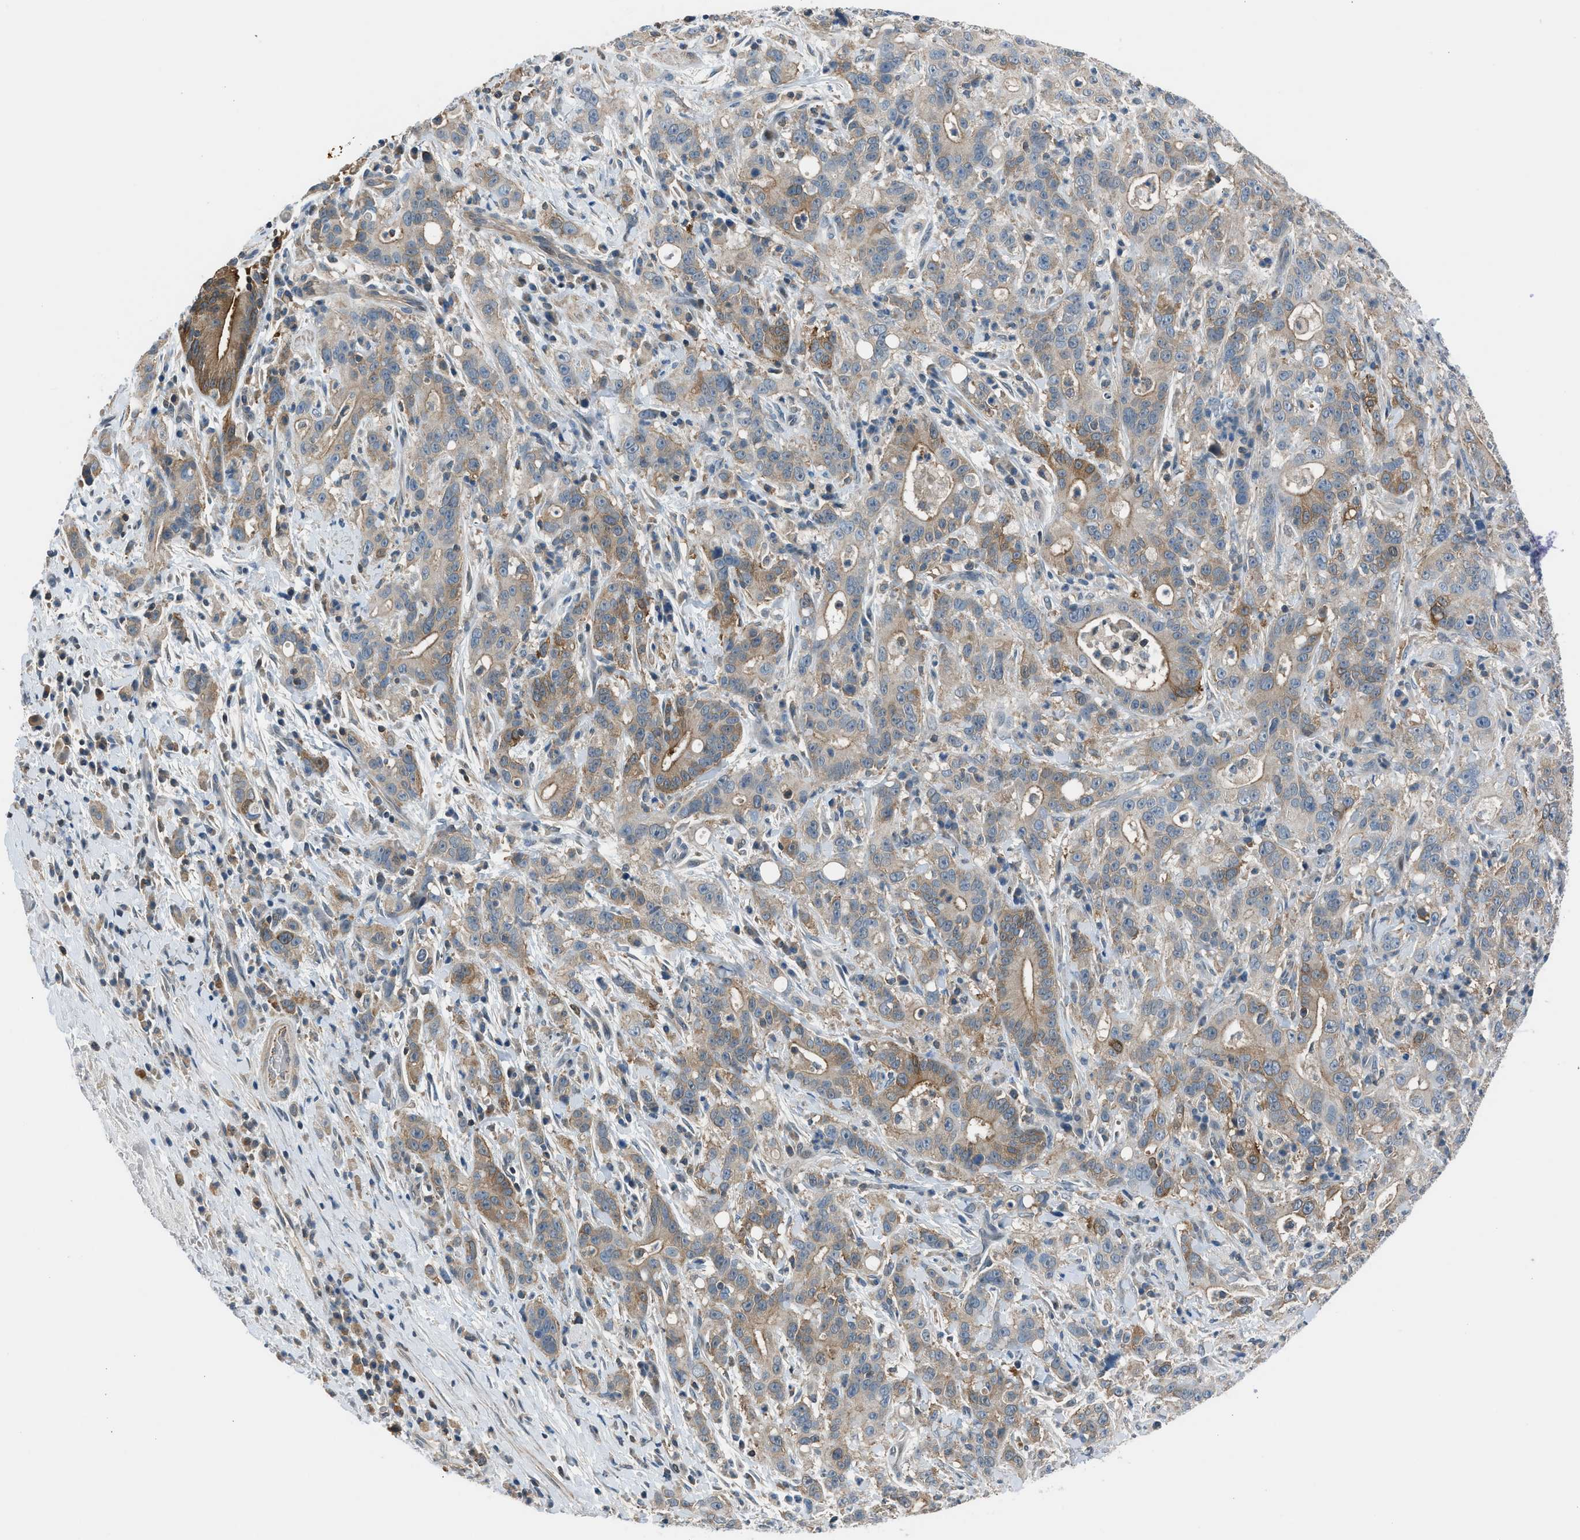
{"staining": {"intensity": "moderate", "quantity": ">75%", "location": "cytoplasmic/membranous"}, "tissue": "liver cancer", "cell_type": "Tumor cells", "image_type": "cancer", "snomed": [{"axis": "morphology", "description": "Cholangiocarcinoma"}, {"axis": "topography", "description": "Liver"}], "caption": "IHC of human liver cancer (cholangiocarcinoma) shows medium levels of moderate cytoplasmic/membranous staining in approximately >75% of tumor cells.", "gene": "LMLN", "patient": {"sex": "female", "age": 38}}